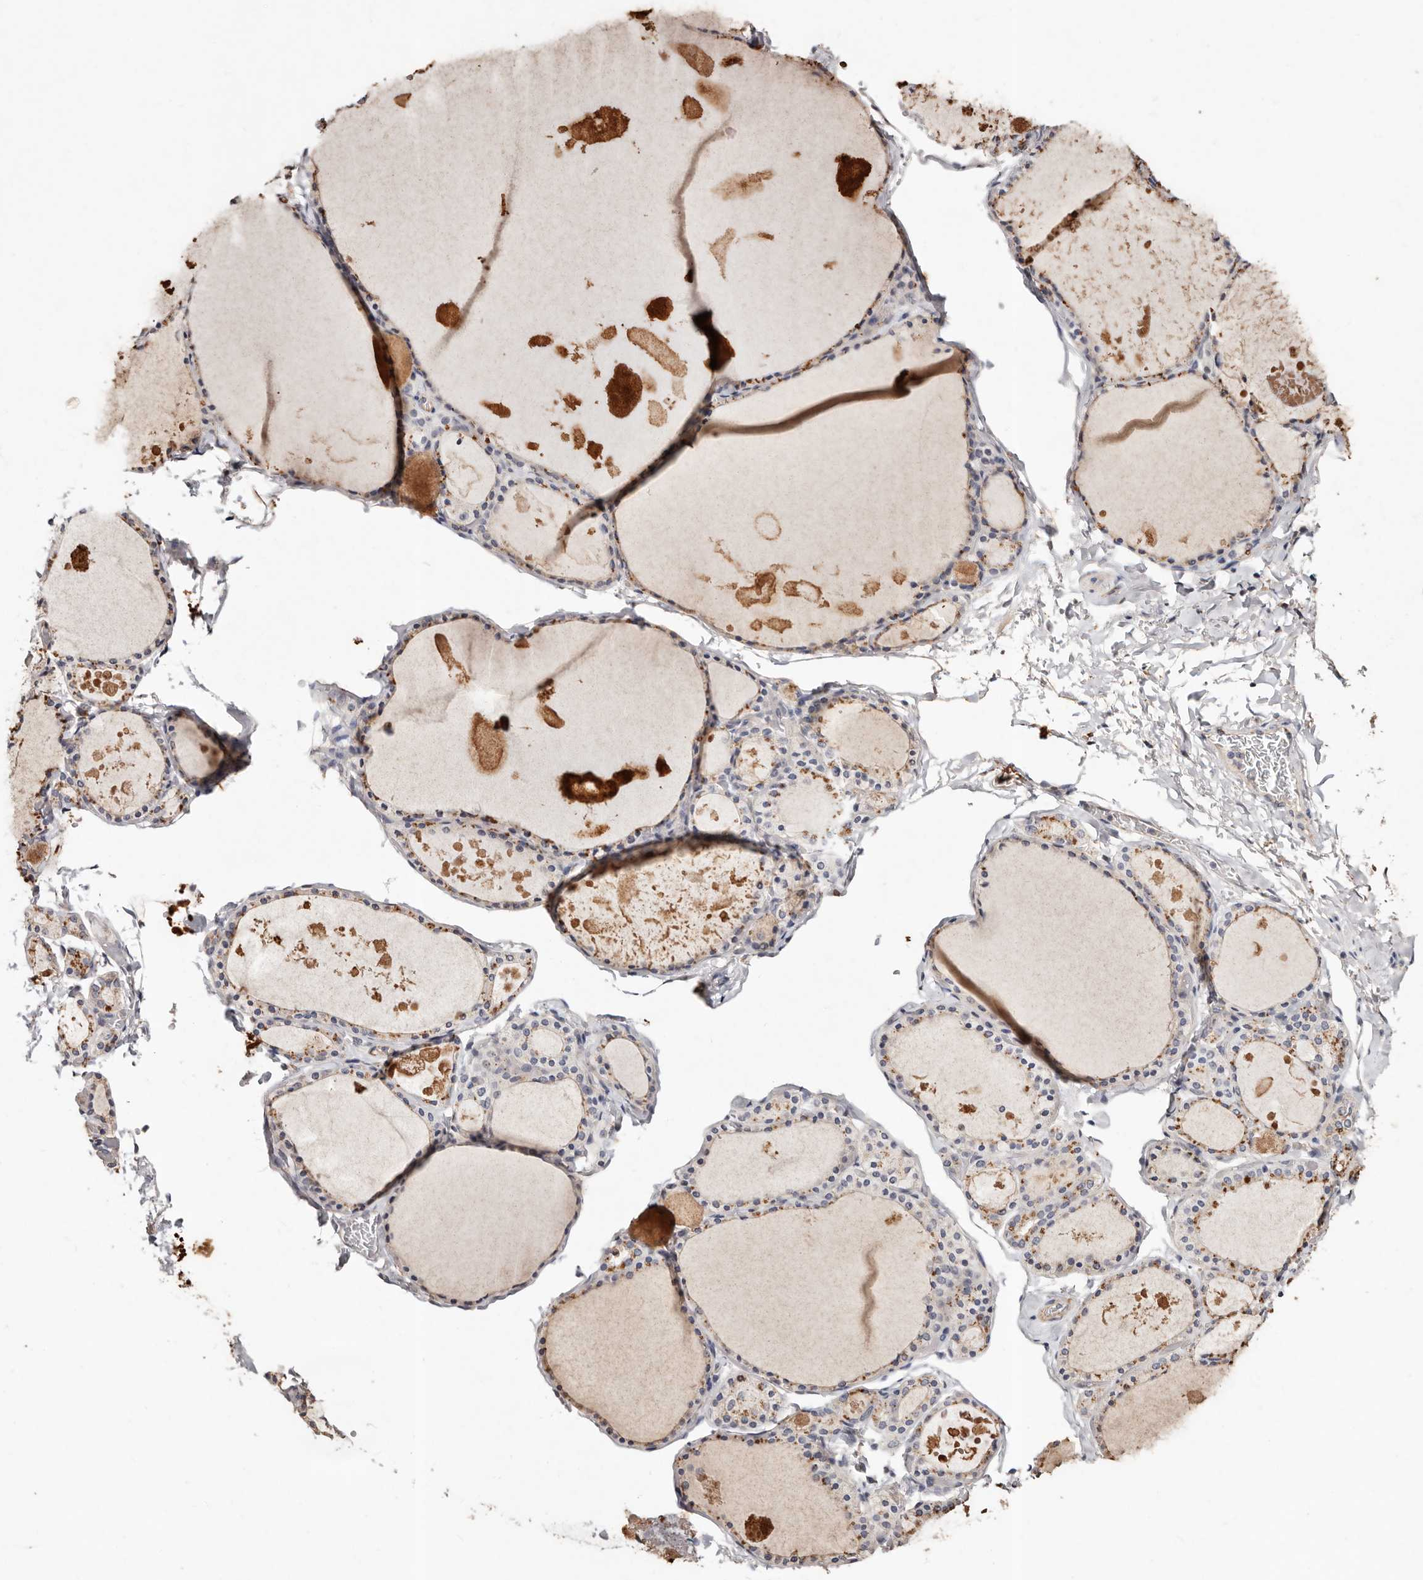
{"staining": {"intensity": "moderate", "quantity": "25%-75%", "location": "cytoplasmic/membranous"}, "tissue": "thyroid gland", "cell_type": "Glandular cells", "image_type": "normal", "snomed": [{"axis": "morphology", "description": "Normal tissue, NOS"}, {"axis": "topography", "description": "Thyroid gland"}], "caption": "Protein positivity by immunohistochemistry (IHC) reveals moderate cytoplasmic/membranous staining in about 25%-75% of glandular cells in benign thyroid gland.", "gene": "THBS3", "patient": {"sex": "male", "age": 56}}